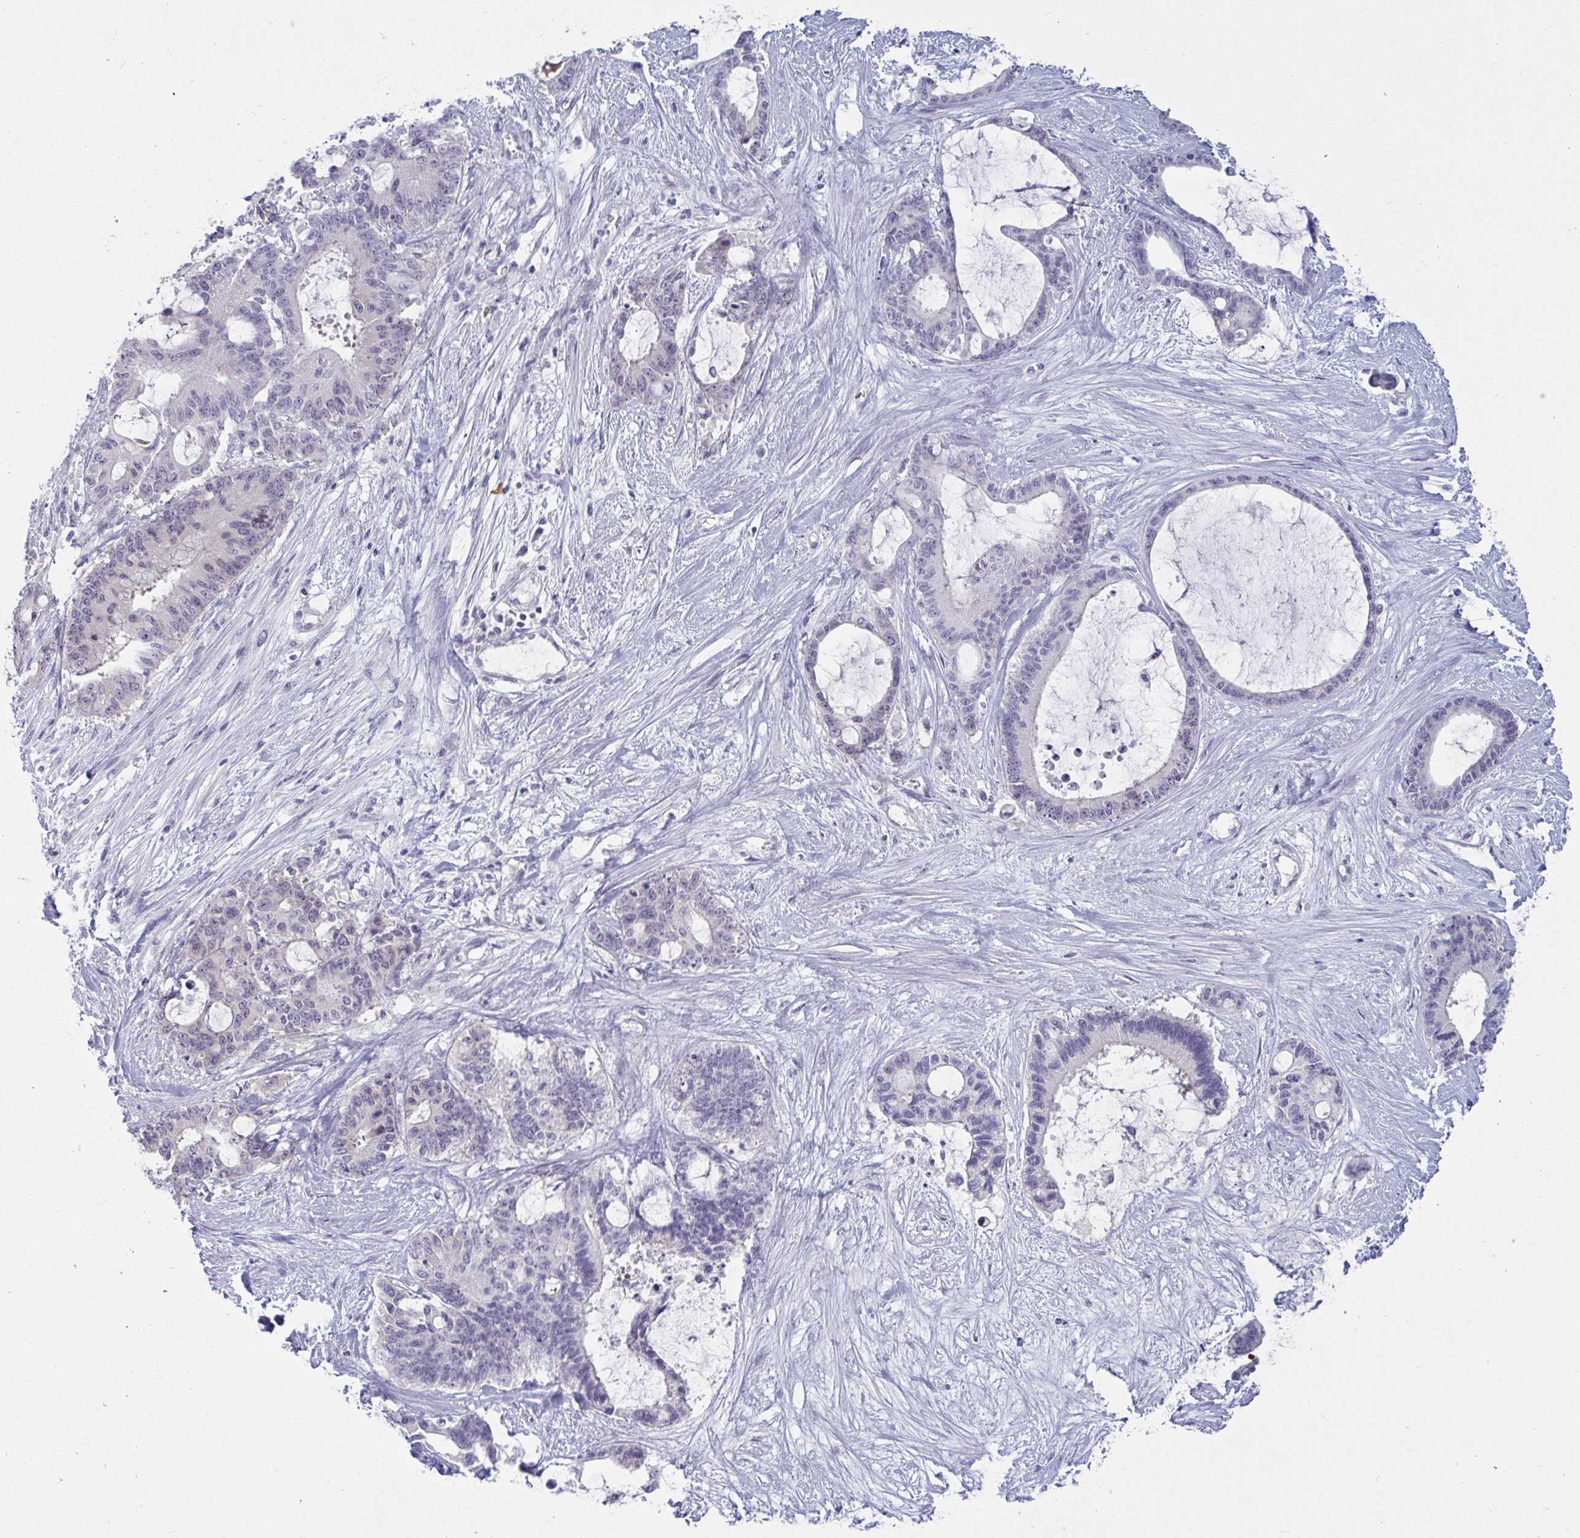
{"staining": {"intensity": "negative", "quantity": "none", "location": "none"}, "tissue": "liver cancer", "cell_type": "Tumor cells", "image_type": "cancer", "snomed": [{"axis": "morphology", "description": "Normal tissue, NOS"}, {"axis": "morphology", "description": "Cholangiocarcinoma"}, {"axis": "topography", "description": "Liver"}, {"axis": "topography", "description": "Peripheral nerve tissue"}], "caption": "Histopathology image shows no protein expression in tumor cells of liver cancer (cholangiocarcinoma) tissue.", "gene": "RNASEH1", "patient": {"sex": "female", "age": 73}}